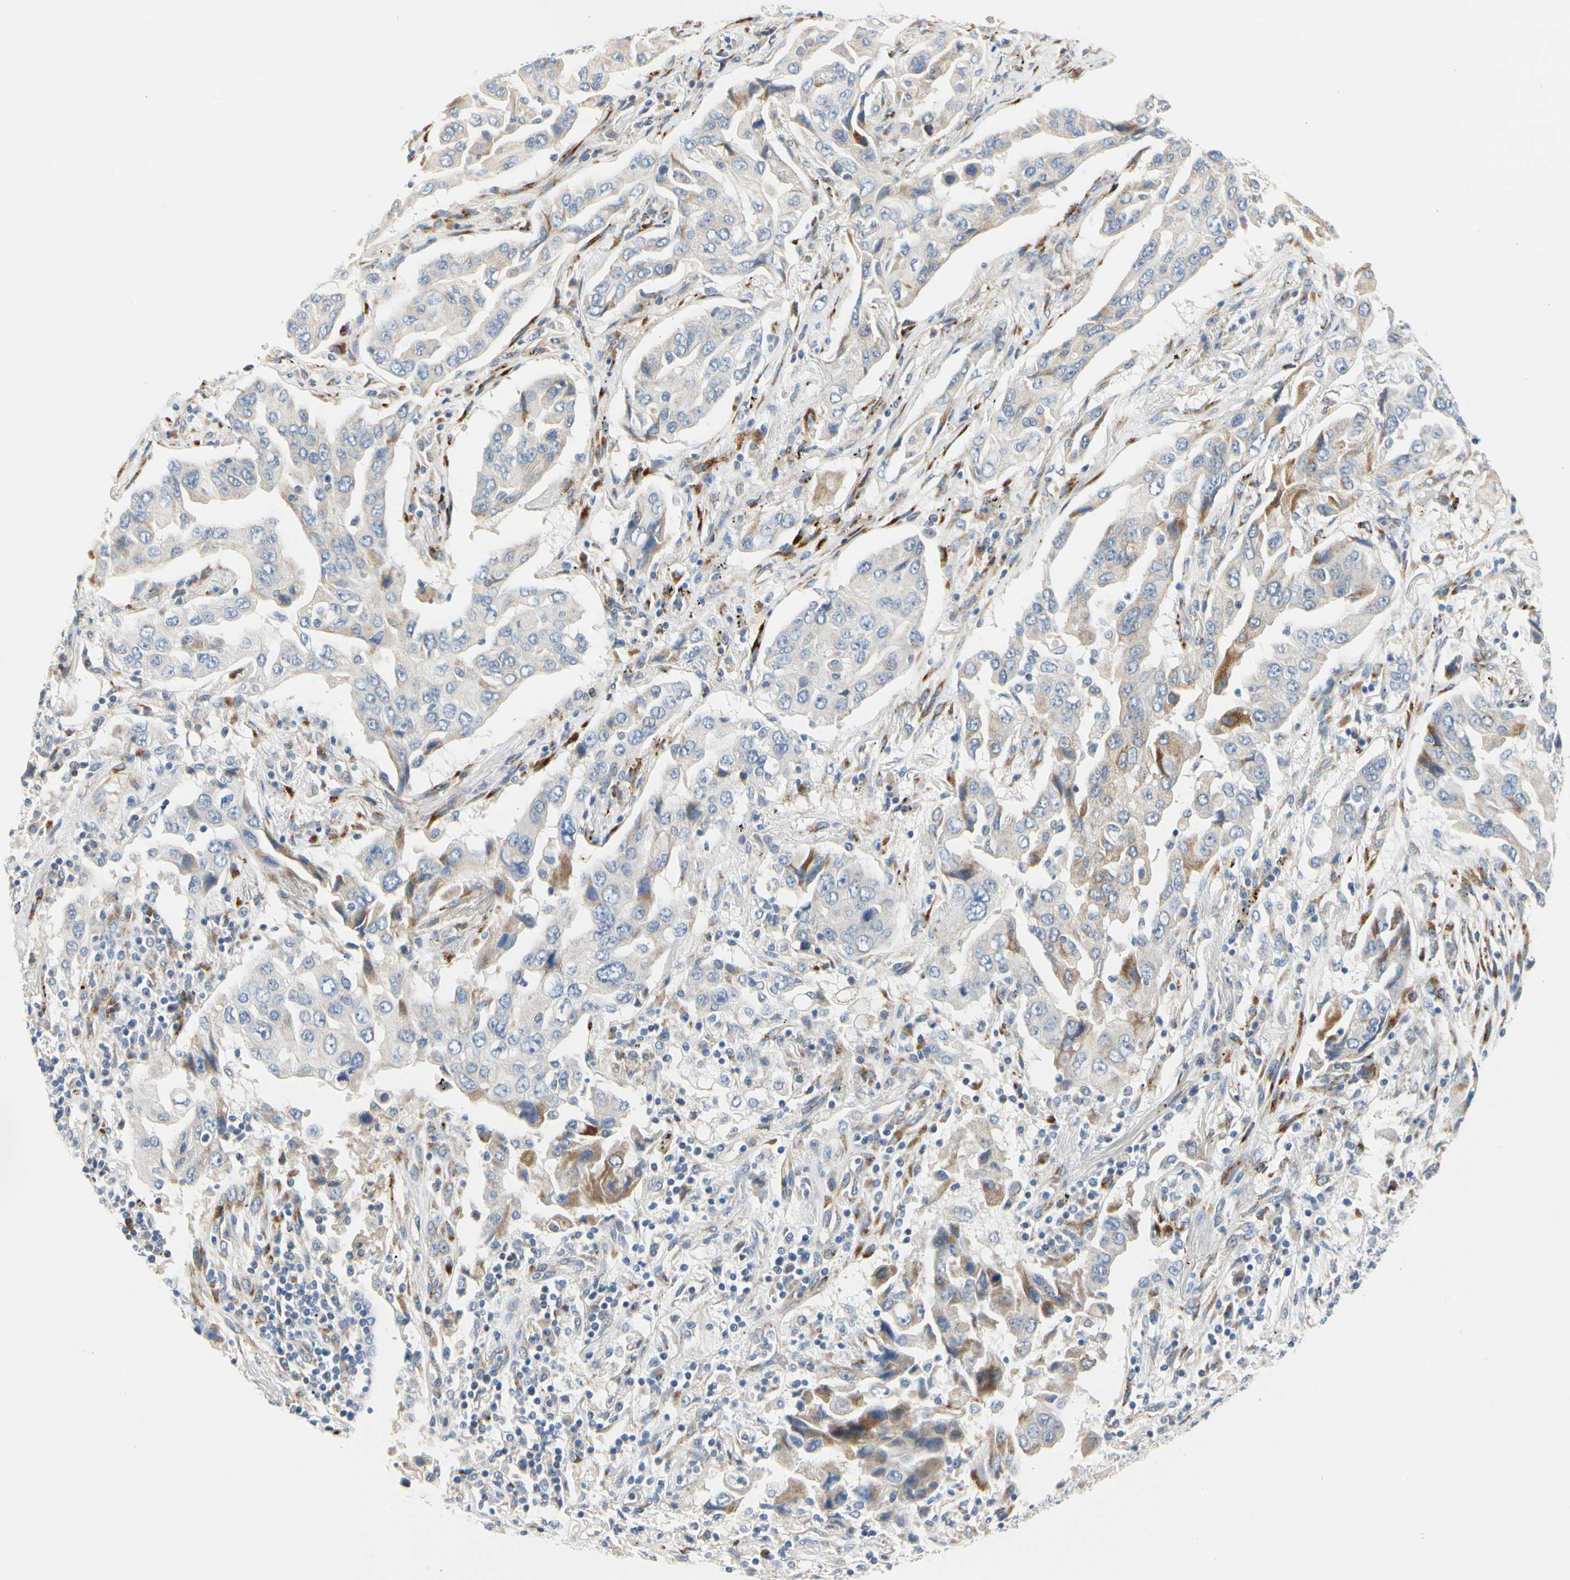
{"staining": {"intensity": "weak", "quantity": "<25%", "location": "cytoplasmic/membranous"}, "tissue": "lung cancer", "cell_type": "Tumor cells", "image_type": "cancer", "snomed": [{"axis": "morphology", "description": "Adenocarcinoma, NOS"}, {"axis": "topography", "description": "Lung"}], "caption": "Lung adenocarcinoma was stained to show a protein in brown. There is no significant expression in tumor cells. (DAB immunohistochemistry, high magnification).", "gene": "ZNF236", "patient": {"sex": "female", "age": 65}}